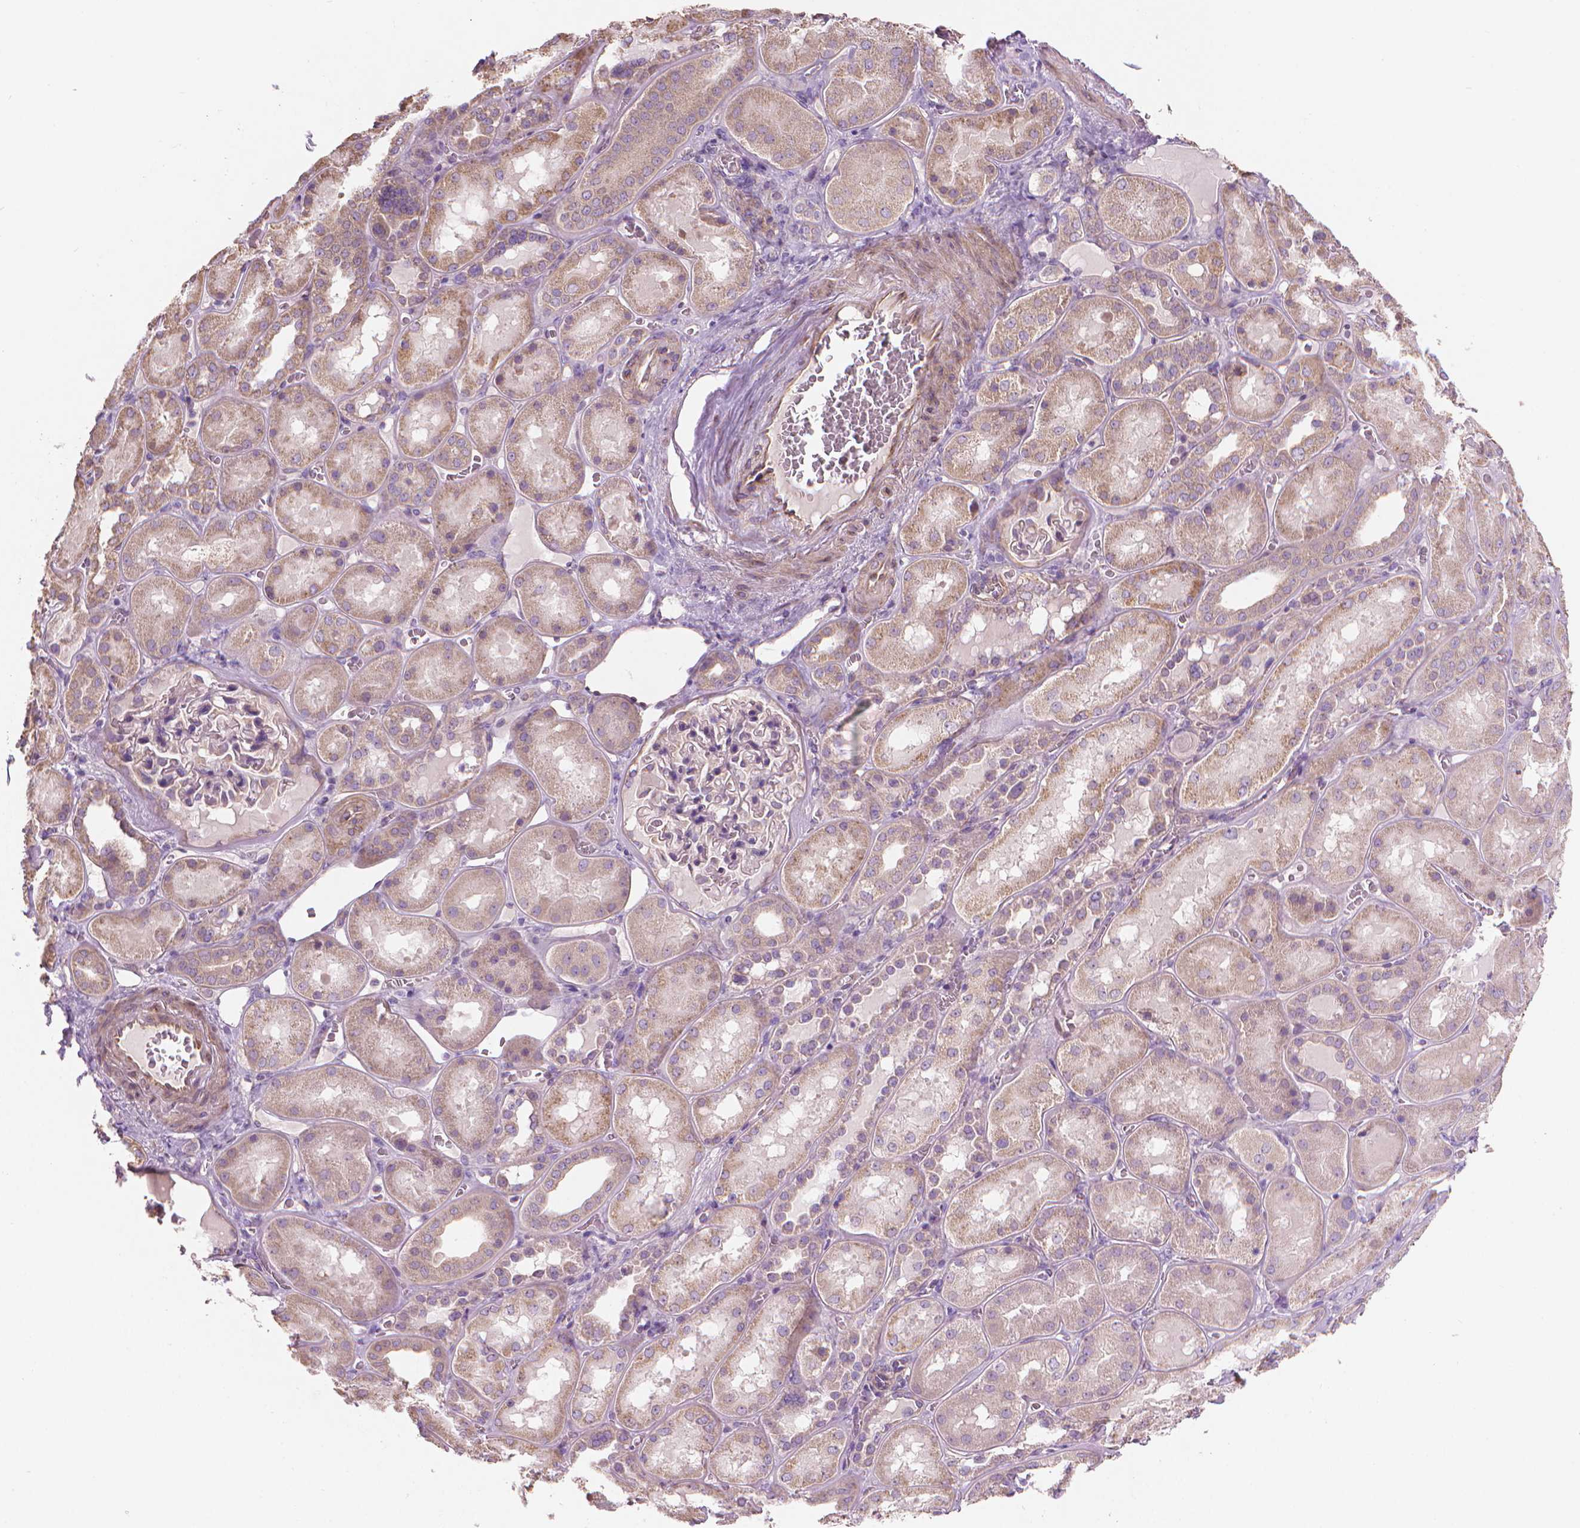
{"staining": {"intensity": "negative", "quantity": "none", "location": "none"}, "tissue": "kidney", "cell_type": "Cells in glomeruli", "image_type": "normal", "snomed": [{"axis": "morphology", "description": "Normal tissue, NOS"}, {"axis": "topography", "description": "Kidney"}], "caption": "Human kidney stained for a protein using immunohistochemistry (IHC) exhibits no expression in cells in glomeruli.", "gene": "TTC29", "patient": {"sex": "male", "age": 73}}